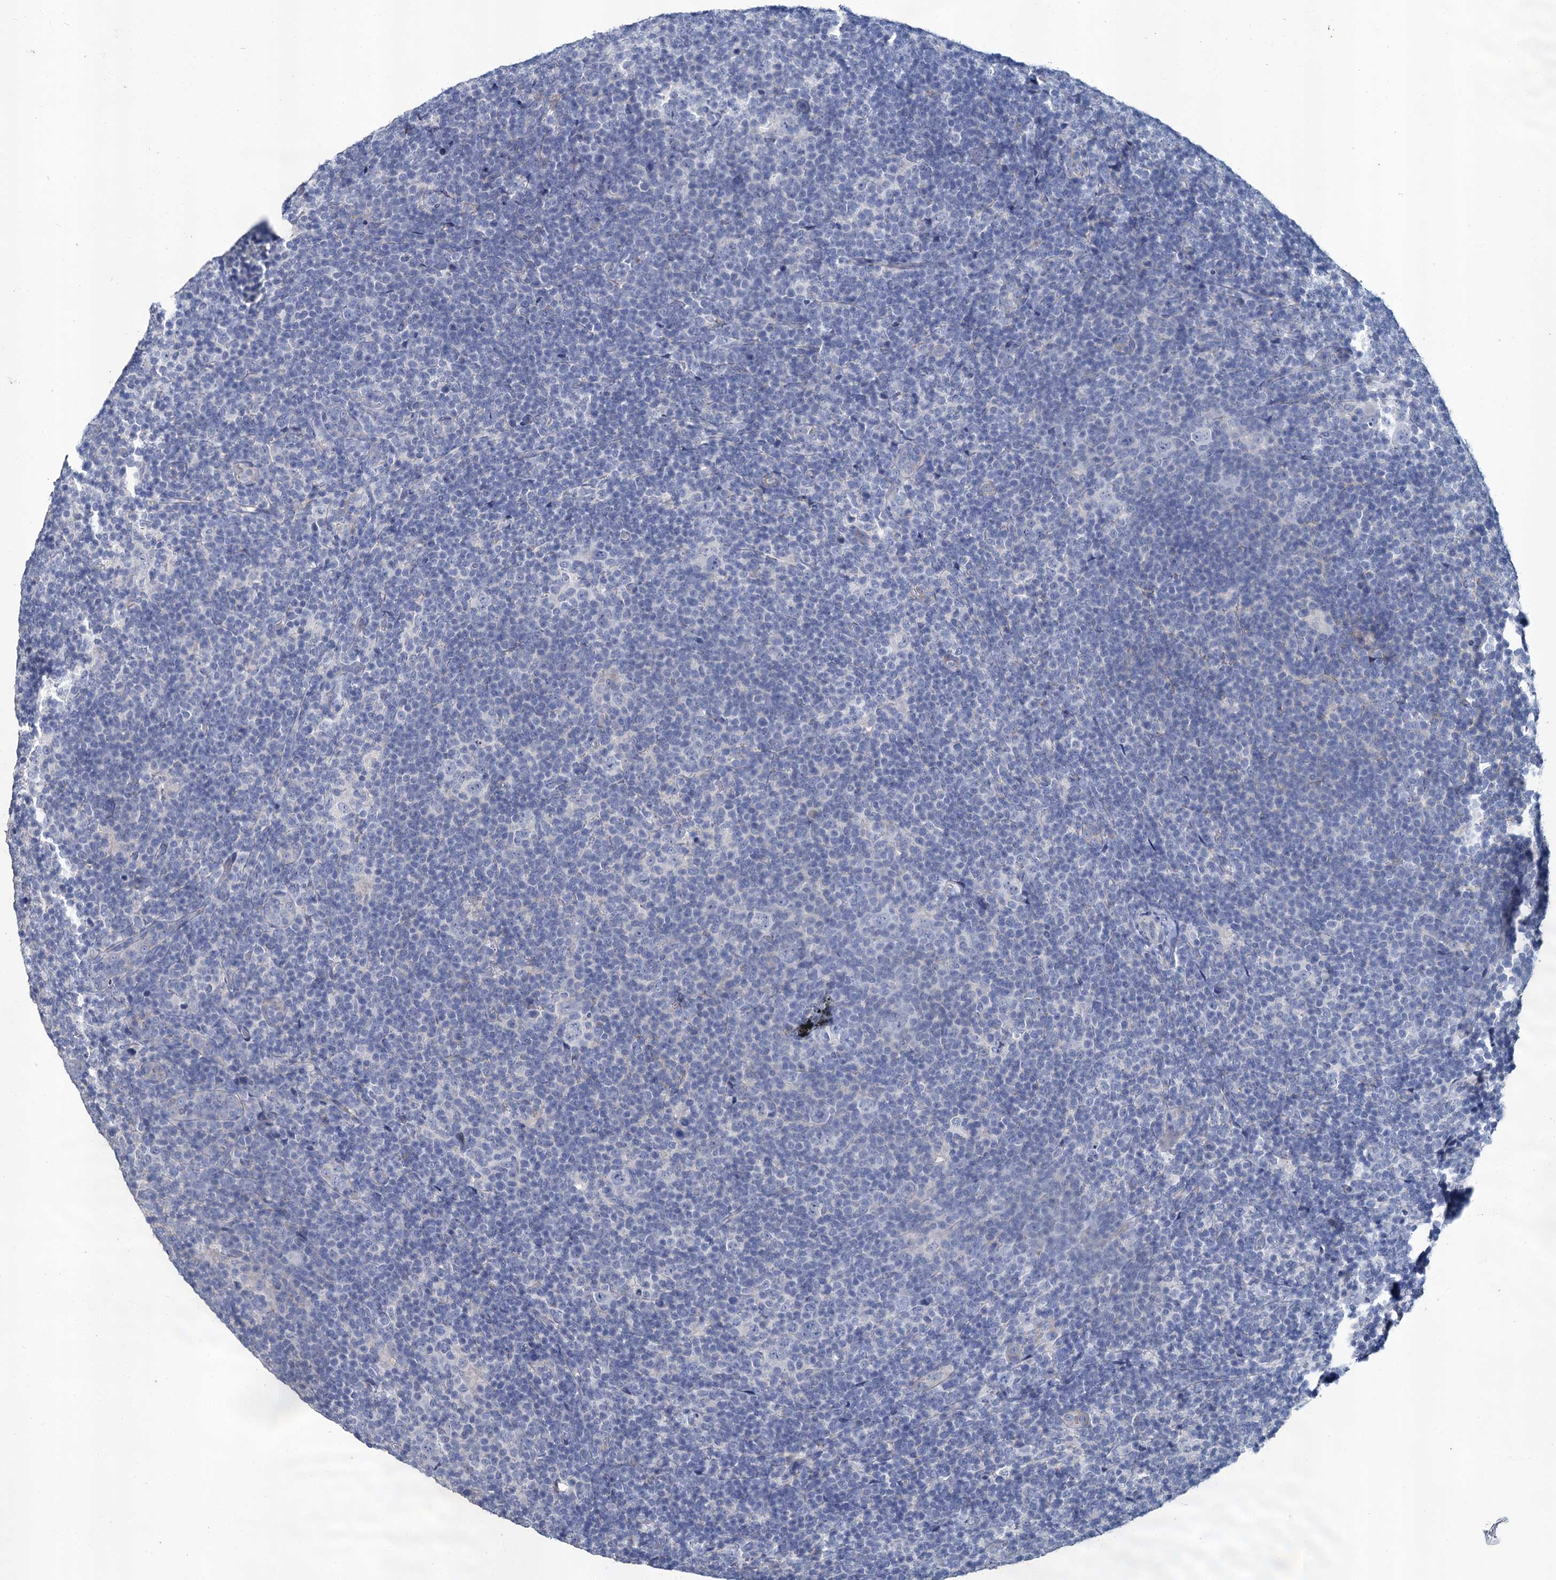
{"staining": {"intensity": "negative", "quantity": "none", "location": "none"}, "tissue": "lymphoma", "cell_type": "Tumor cells", "image_type": "cancer", "snomed": [{"axis": "morphology", "description": "Hodgkin's disease, NOS"}, {"axis": "topography", "description": "Lymph node"}], "caption": "IHC of human lymphoma exhibits no positivity in tumor cells.", "gene": "SNCB", "patient": {"sex": "female", "age": 57}}